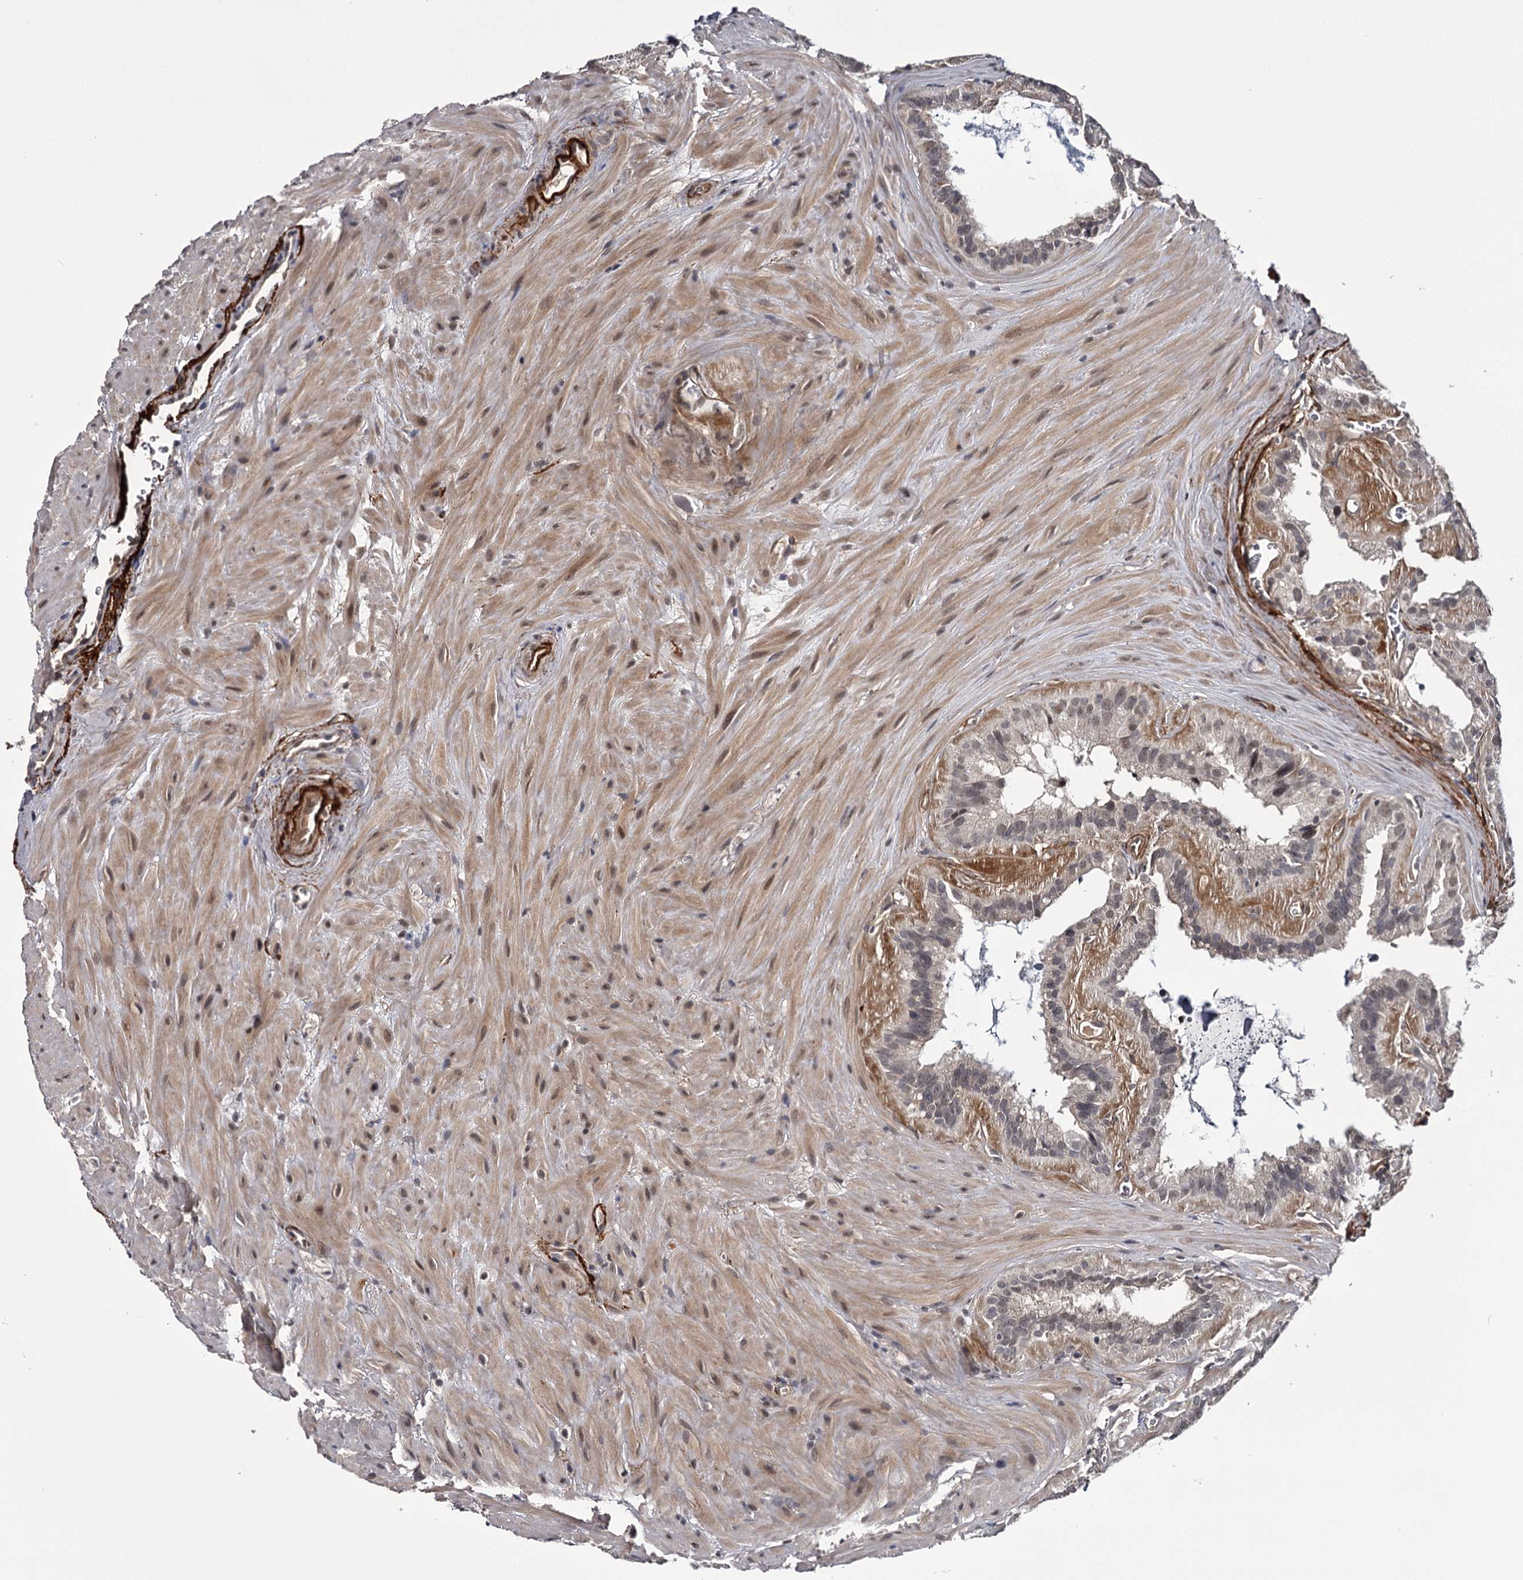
{"staining": {"intensity": "moderate", "quantity": "<25%", "location": "cytoplasmic/membranous"}, "tissue": "seminal vesicle", "cell_type": "Glandular cells", "image_type": "normal", "snomed": [{"axis": "morphology", "description": "Normal tissue, NOS"}, {"axis": "topography", "description": "Prostate"}, {"axis": "topography", "description": "Seminal veicle"}], "caption": "Immunohistochemical staining of unremarkable seminal vesicle demonstrates moderate cytoplasmic/membranous protein expression in about <25% of glandular cells.", "gene": "CWF19L2", "patient": {"sex": "male", "age": 59}}